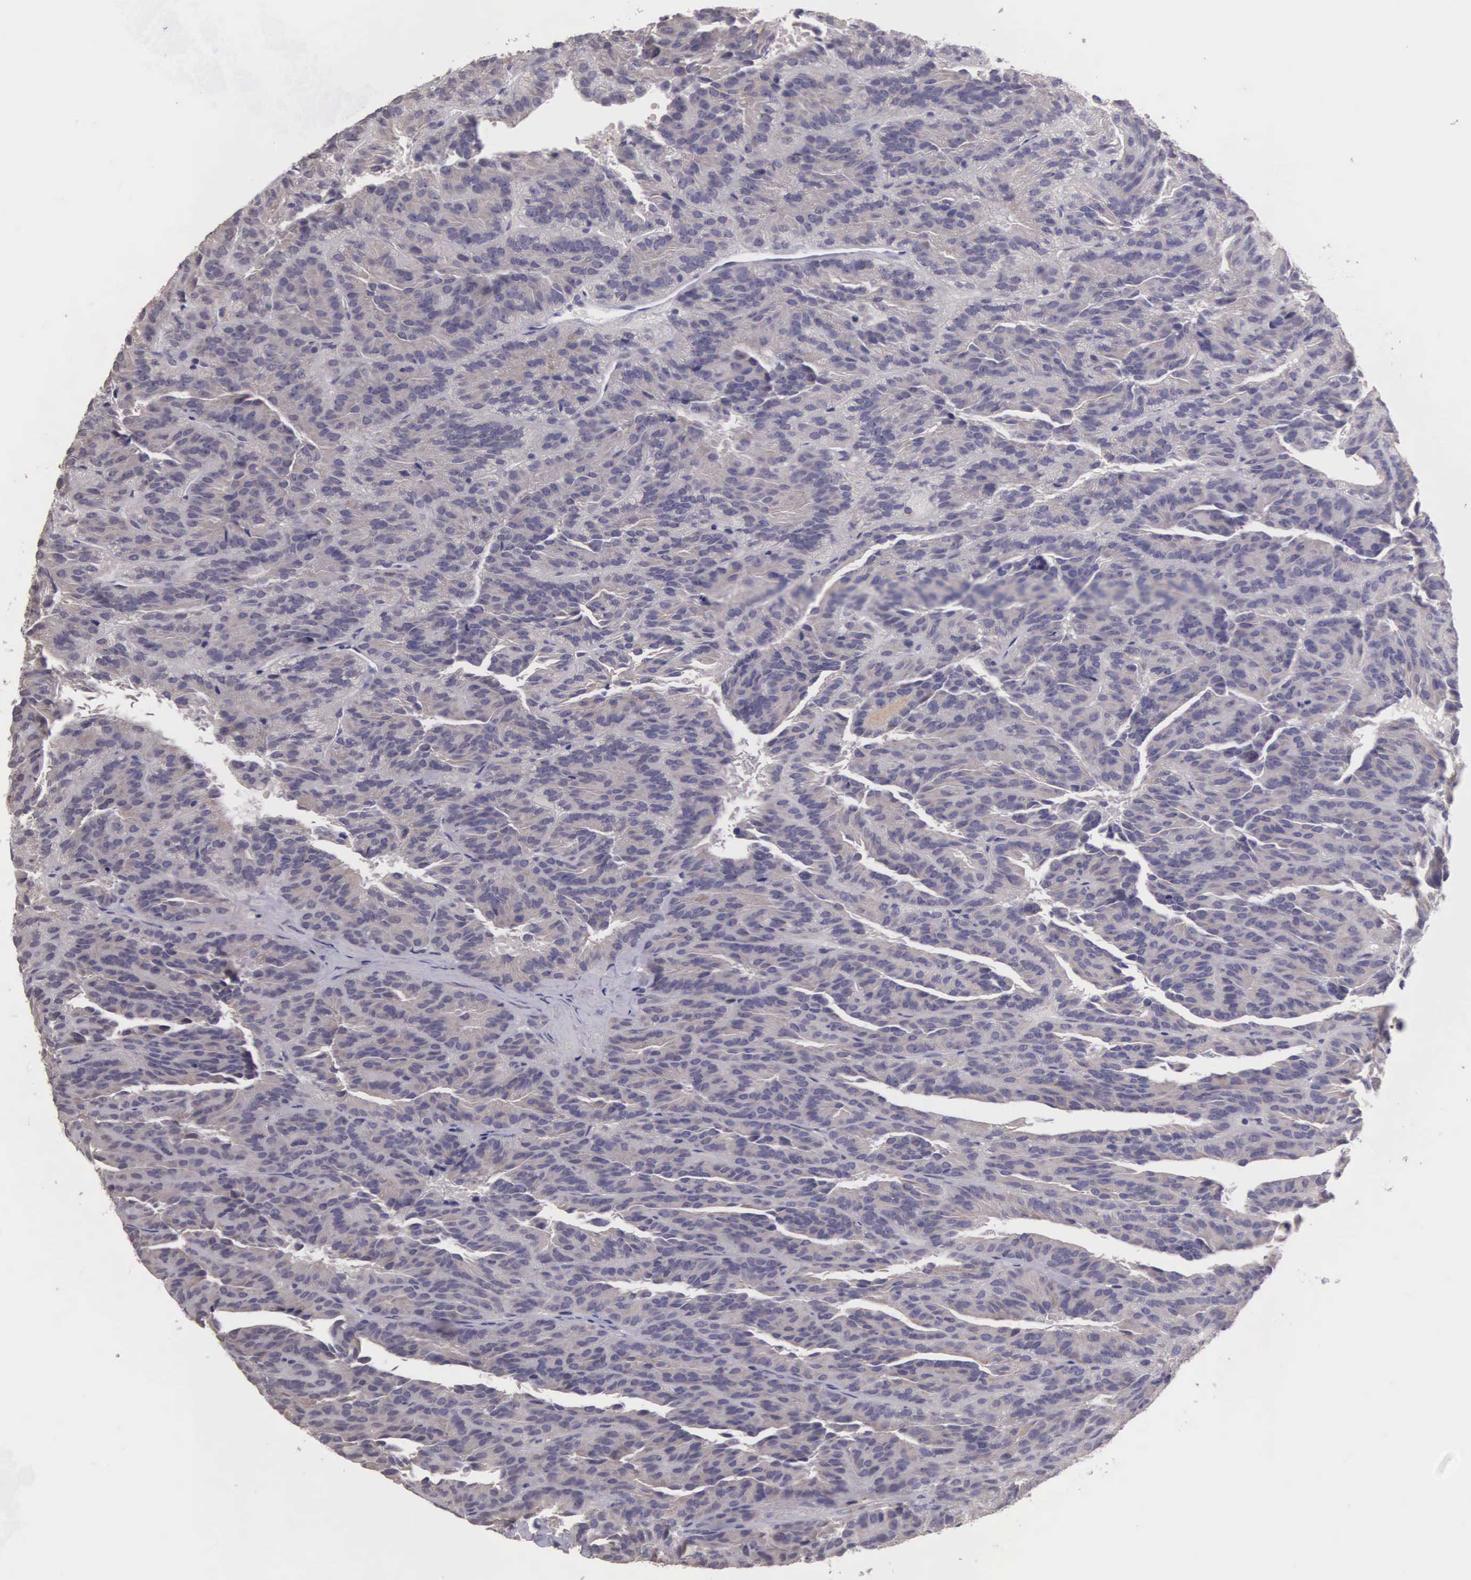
{"staining": {"intensity": "negative", "quantity": "none", "location": "none"}, "tissue": "renal cancer", "cell_type": "Tumor cells", "image_type": "cancer", "snomed": [{"axis": "morphology", "description": "Adenocarcinoma, NOS"}, {"axis": "topography", "description": "Kidney"}], "caption": "Immunohistochemical staining of renal adenocarcinoma shows no significant staining in tumor cells.", "gene": "CDC45", "patient": {"sex": "male", "age": 46}}